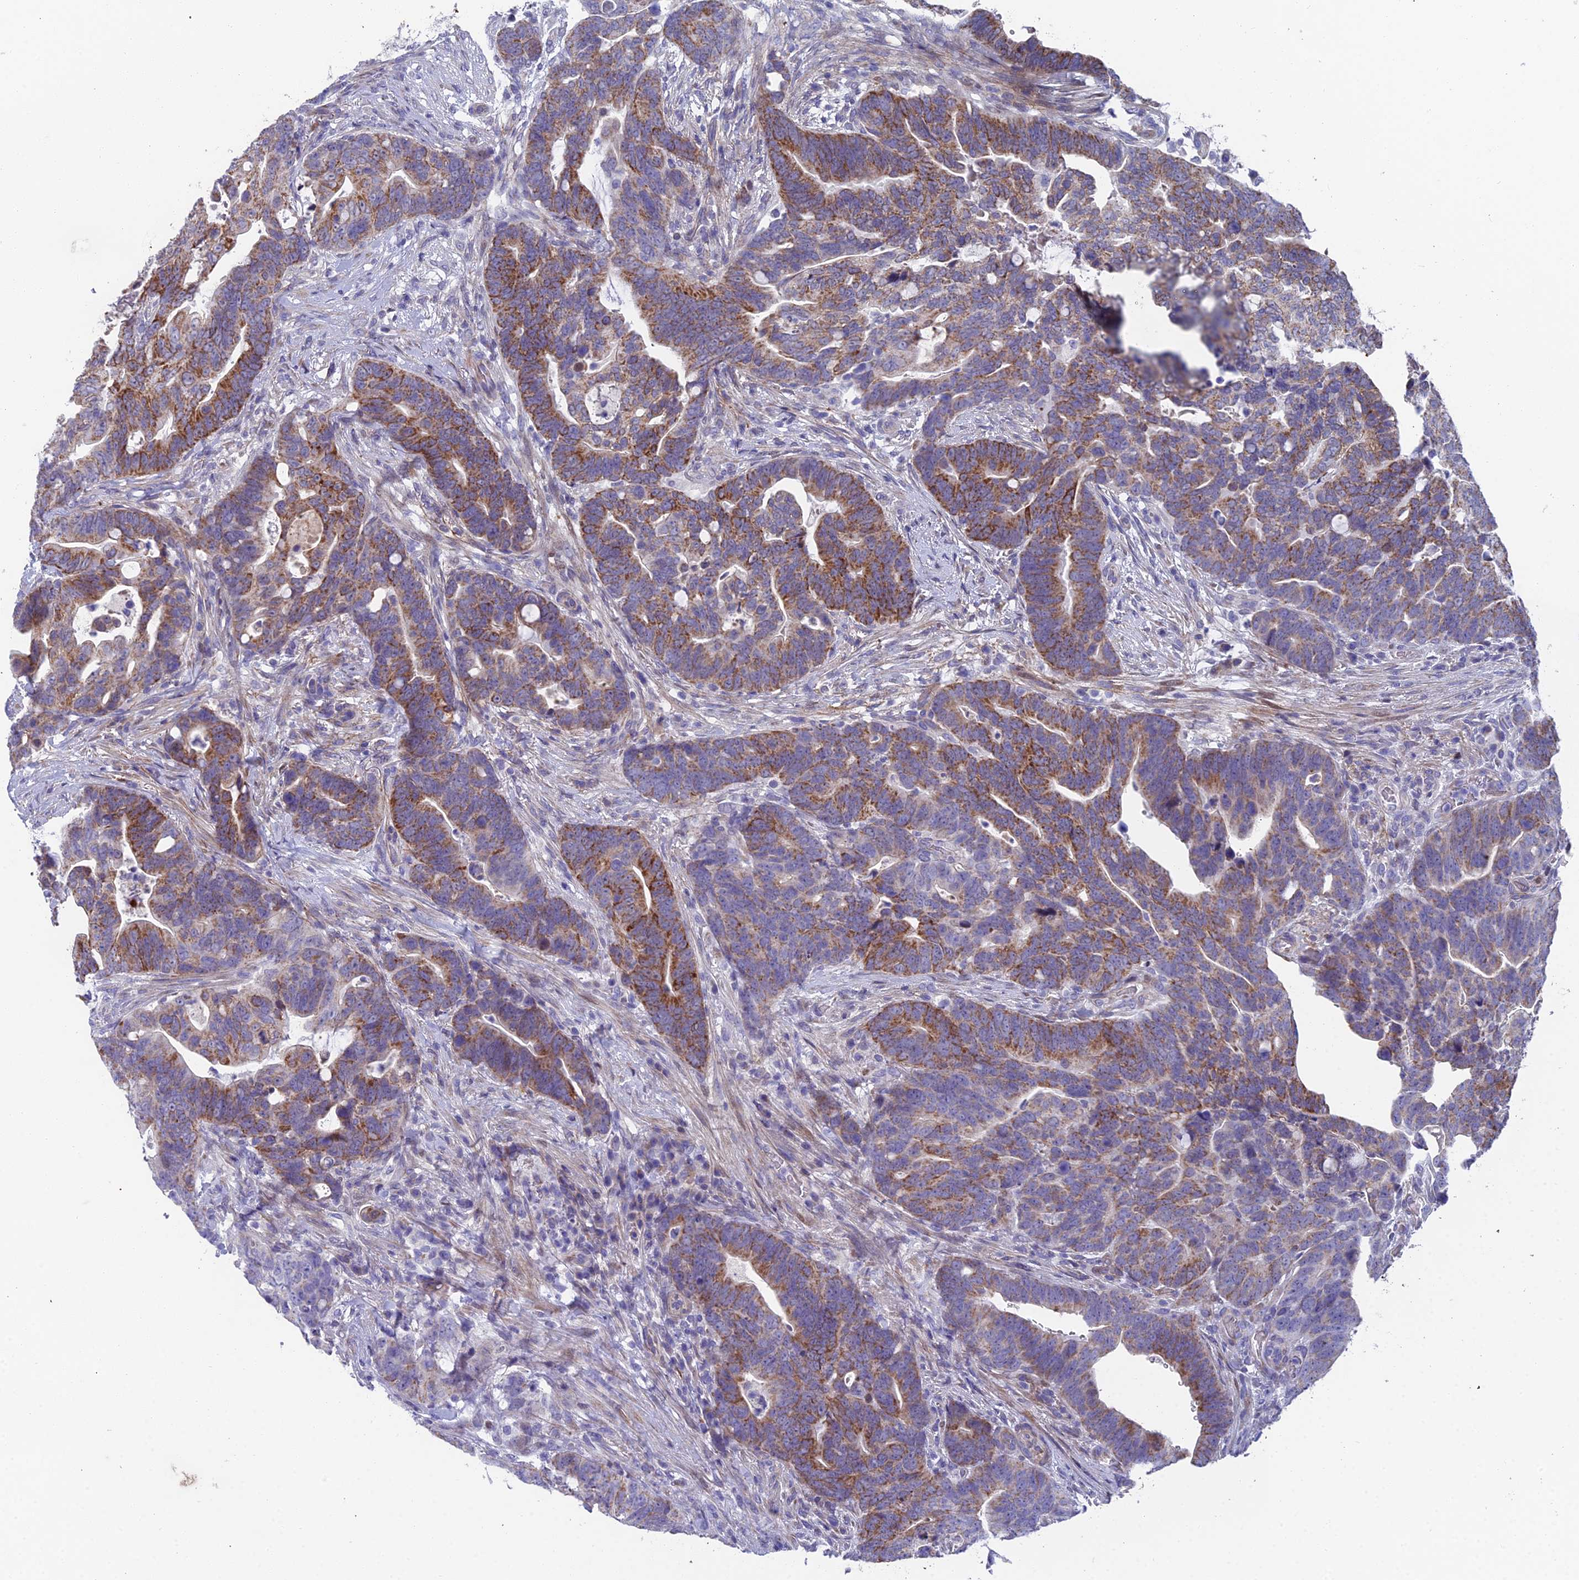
{"staining": {"intensity": "moderate", "quantity": "25%-75%", "location": "cytoplasmic/membranous"}, "tissue": "colorectal cancer", "cell_type": "Tumor cells", "image_type": "cancer", "snomed": [{"axis": "morphology", "description": "Adenocarcinoma, NOS"}, {"axis": "topography", "description": "Colon"}], "caption": "Brown immunohistochemical staining in human adenocarcinoma (colorectal) shows moderate cytoplasmic/membranous positivity in approximately 25%-75% of tumor cells. (DAB (3,3'-diaminobenzidine) IHC with brightfield microscopy, high magnification).", "gene": "XKR9", "patient": {"sex": "female", "age": 82}}